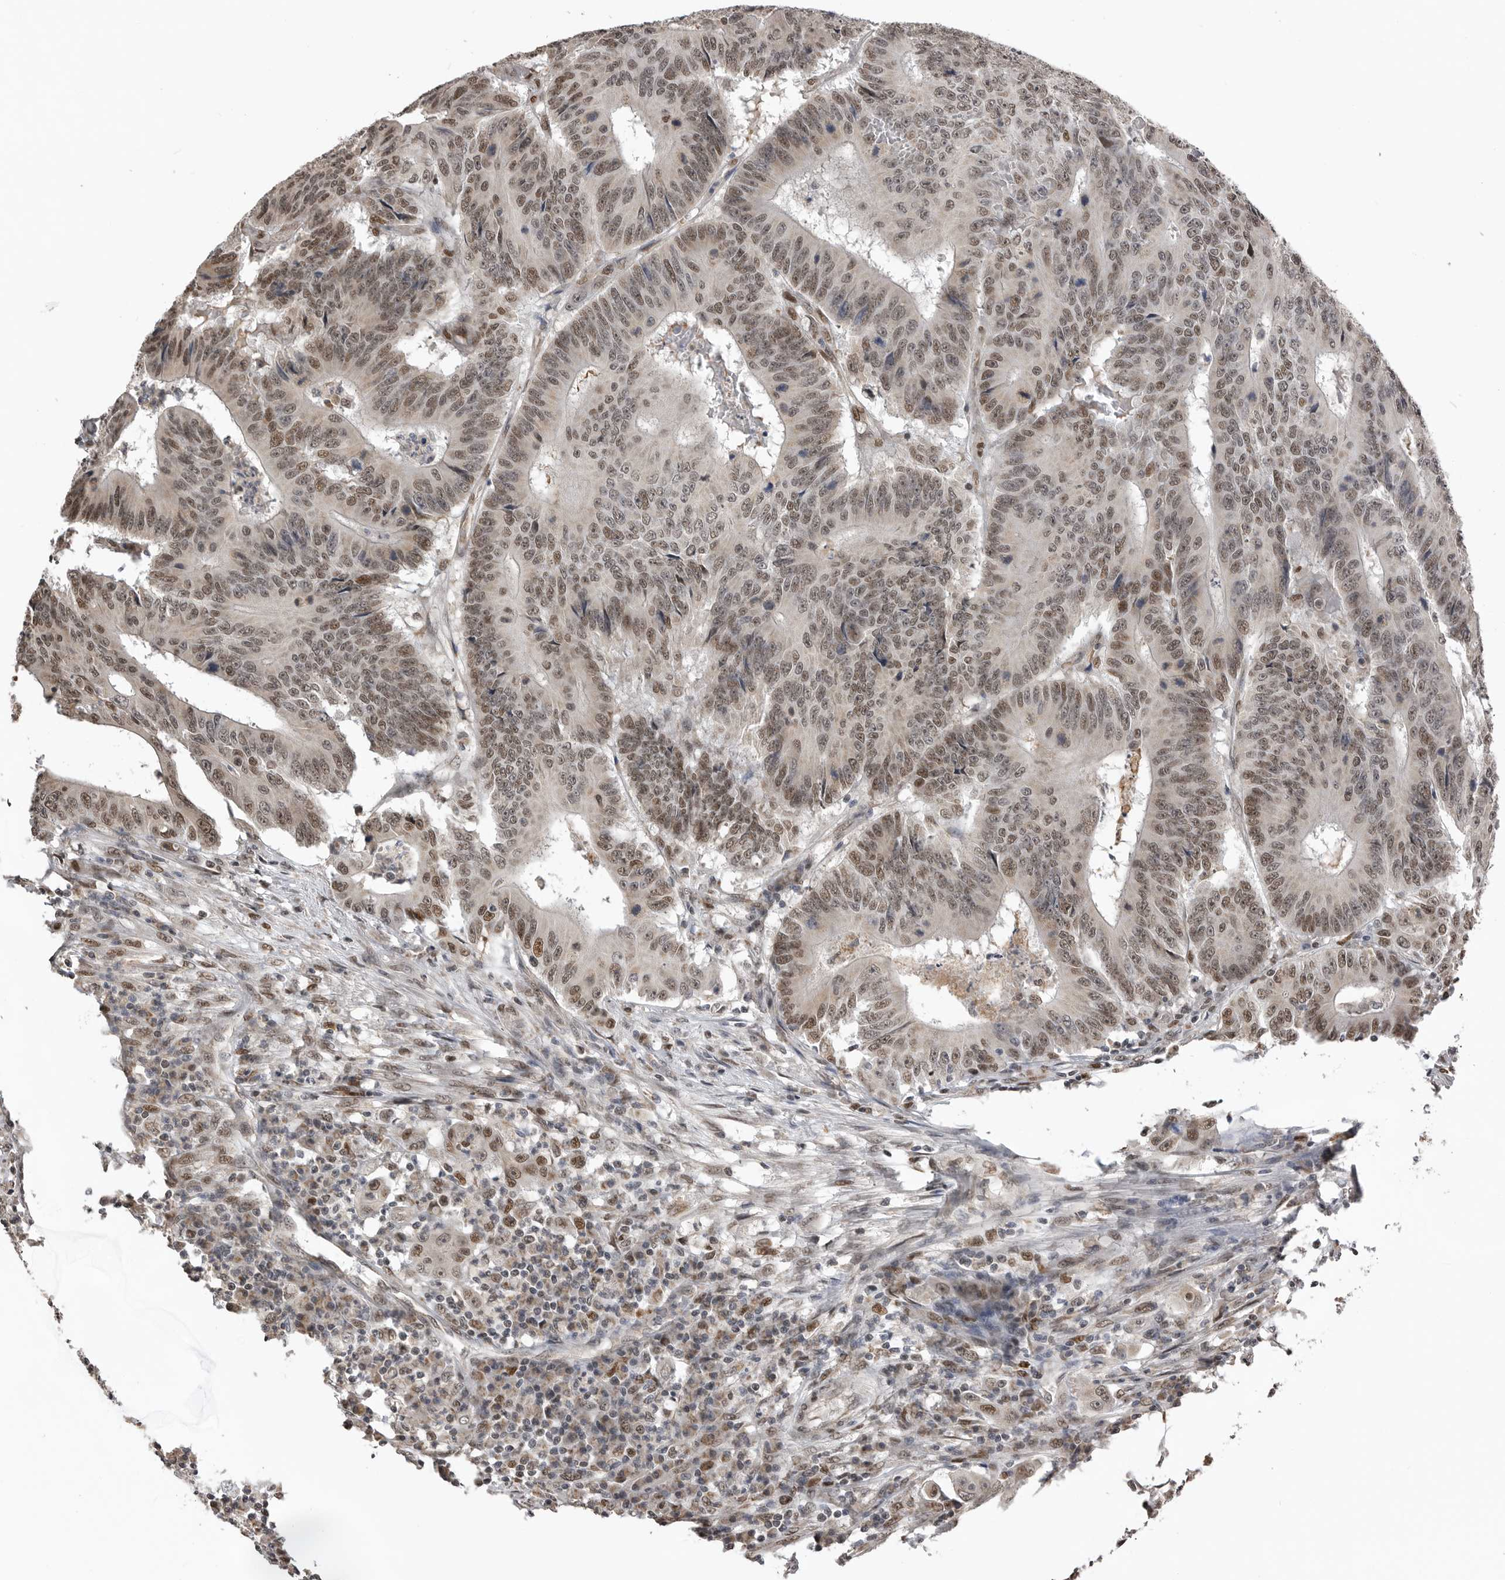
{"staining": {"intensity": "moderate", "quantity": ">75%", "location": "nuclear"}, "tissue": "colorectal cancer", "cell_type": "Tumor cells", "image_type": "cancer", "snomed": [{"axis": "morphology", "description": "Adenocarcinoma, NOS"}, {"axis": "topography", "description": "Colon"}], "caption": "Moderate nuclear protein staining is seen in about >75% of tumor cells in colorectal adenocarcinoma. (IHC, brightfield microscopy, high magnification).", "gene": "SMARCC1", "patient": {"sex": "male", "age": 83}}